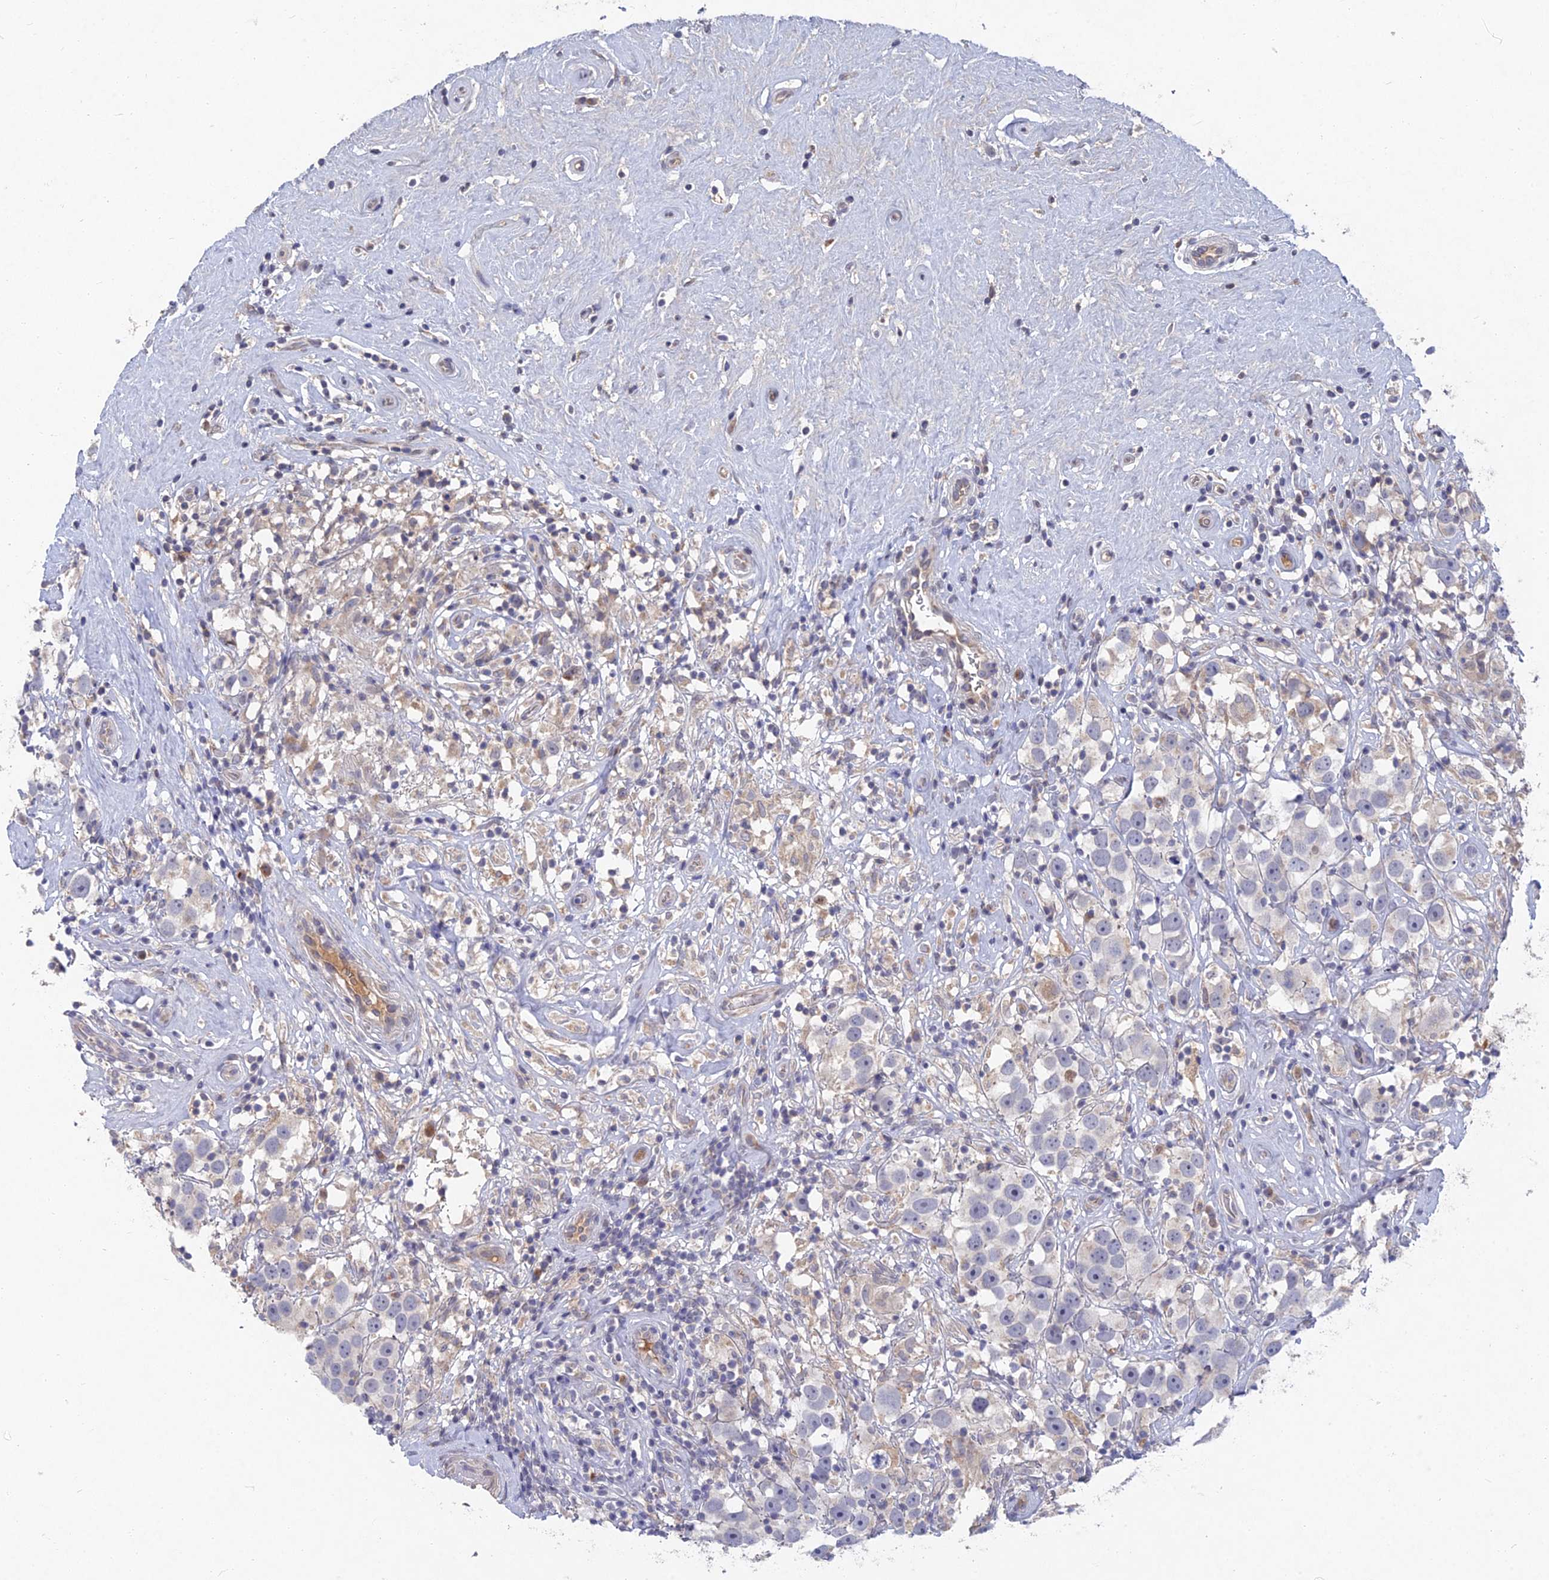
{"staining": {"intensity": "negative", "quantity": "none", "location": "none"}, "tissue": "testis cancer", "cell_type": "Tumor cells", "image_type": "cancer", "snomed": [{"axis": "morphology", "description": "Seminoma, NOS"}, {"axis": "topography", "description": "Testis"}], "caption": "This is an immunohistochemistry (IHC) image of seminoma (testis). There is no expression in tumor cells.", "gene": "GNA15", "patient": {"sex": "male", "age": 49}}